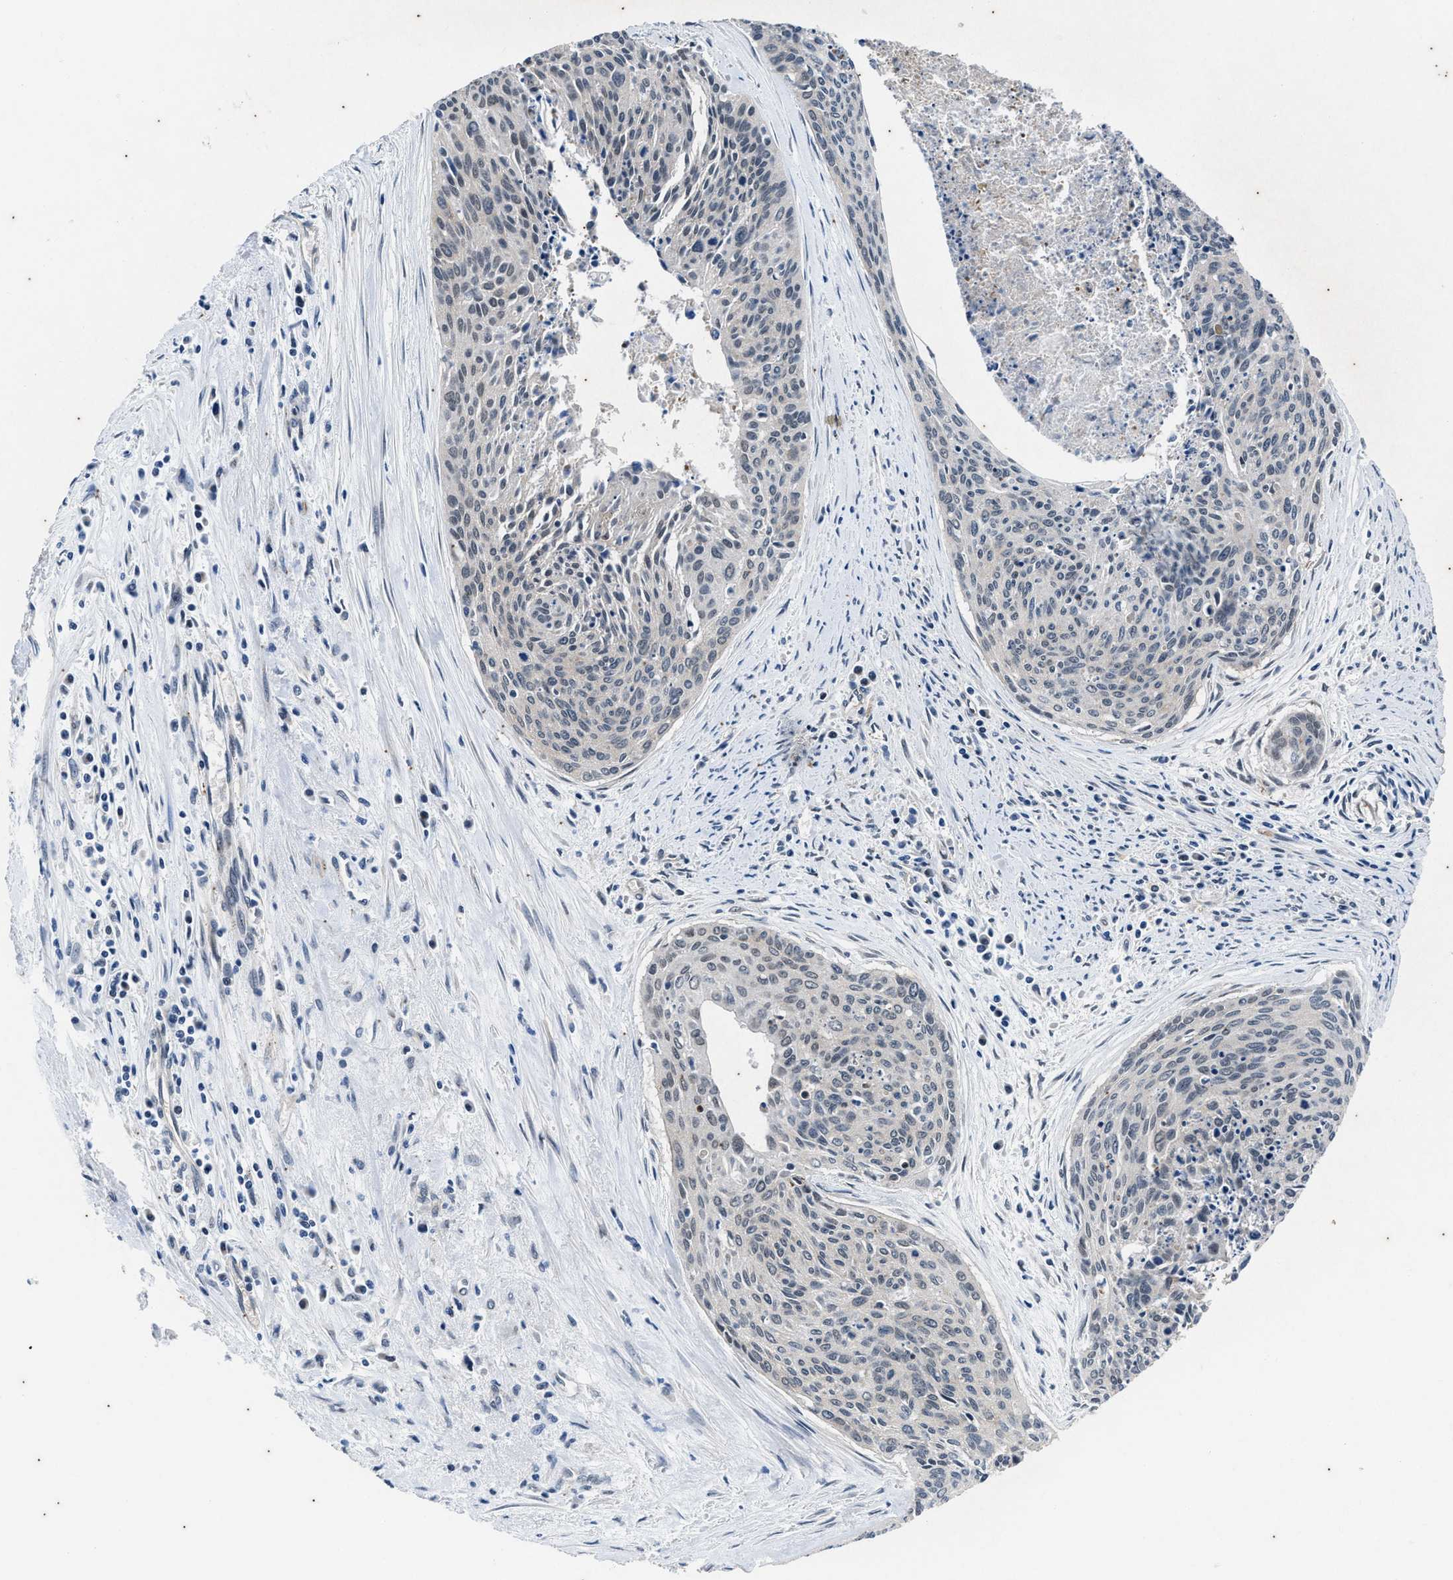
{"staining": {"intensity": "negative", "quantity": "none", "location": "none"}, "tissue": "cervical cancer", "cell_type": "Tumor cells", "image_type": "cancer", "snomed": [{"axis": "morphology", "description": "Squamous cell carcinoma, NOS"}, {"axis": "topography", "description": "Cervix"}], "caption": "Cervical cancer (squamous cell carcinoma) stained for a protein using immunohistochemistry (IHC) displays no positivity tumor cells.", "gene": "KIF24", "patient": {"sex": "female", "age": 55}}